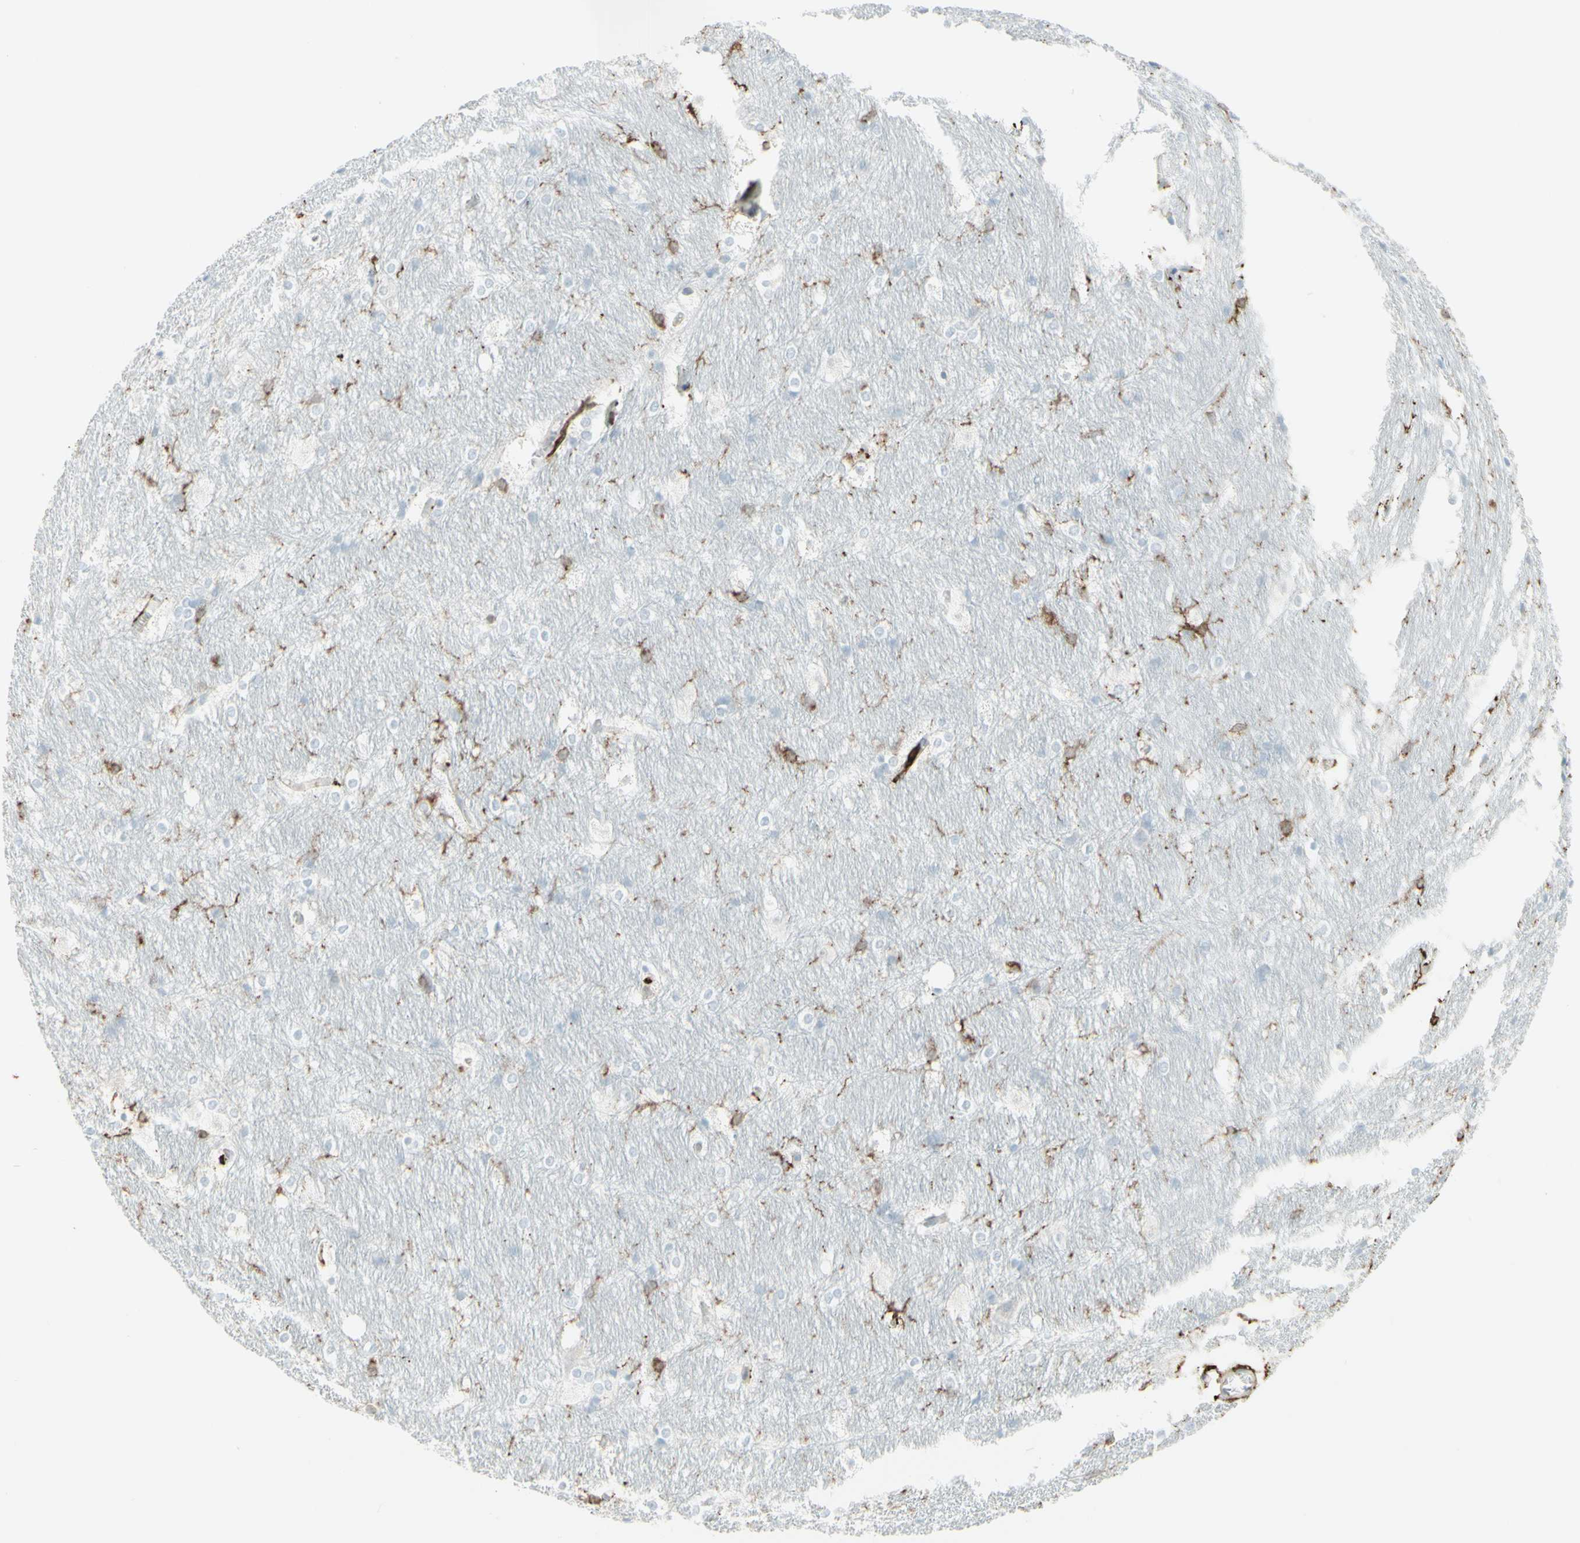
{"staining": {"intensity": "weak", "quantity": "<25%", "location": "cytoplasmic/membranous"}, "tissue": "hippocampus", "cell_type": "Glial cells", "image_type": "normal", "snomed": [{"axis": "morphology", "description": "Normal tissue, NOS"}, {"axis": "topography", "description": "Hippocampus"}], "caption": "IHC of unremarkable hippocampus reveals no expression in glial cells.", "gene": "HLA", "patient": {"sex": "female", "age": 19}}